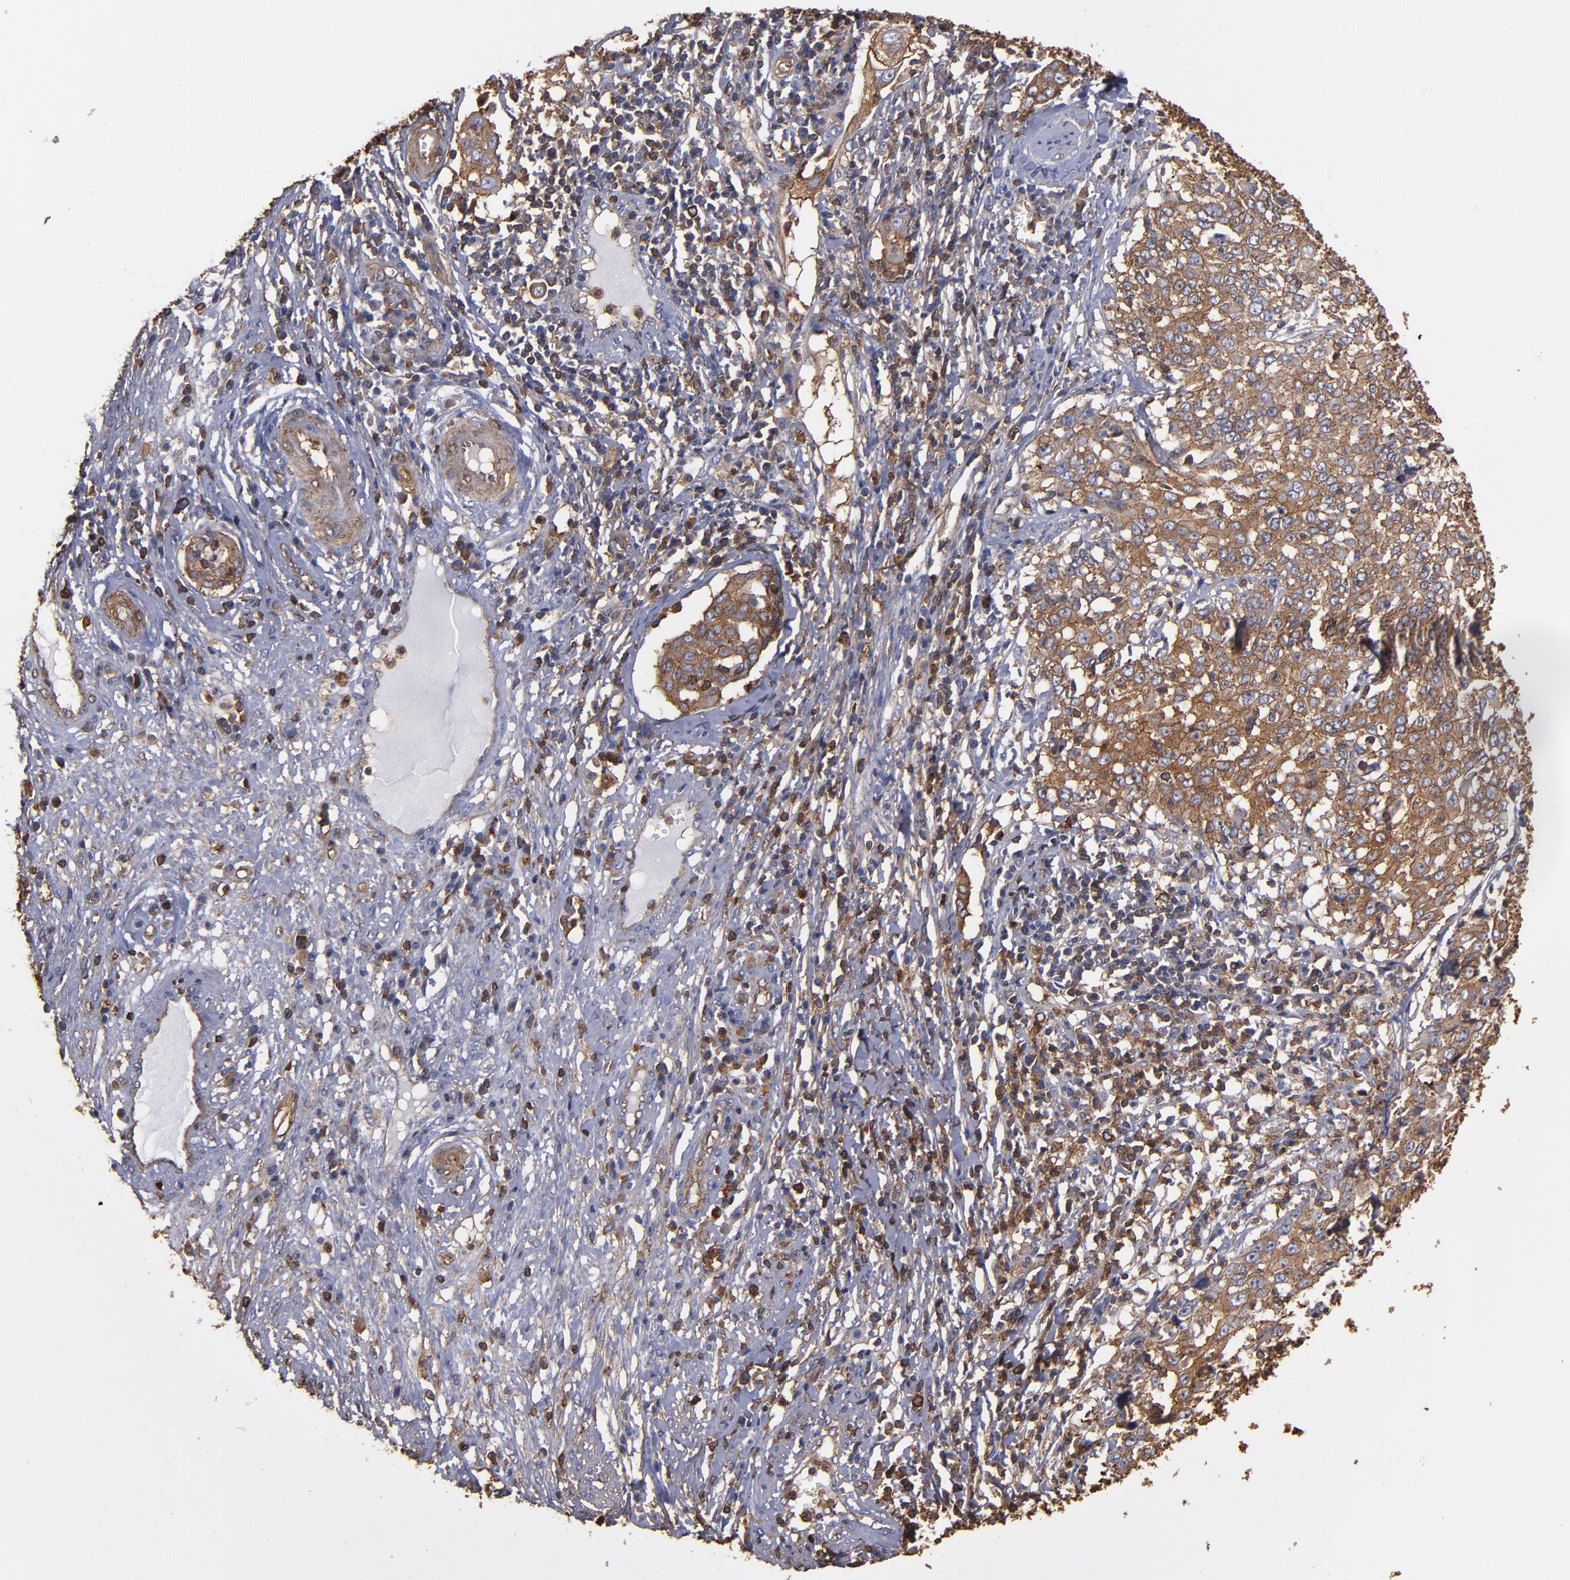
{"staining": {"intensity": "moderate", "quantity": ">75%", "location": "cytoplasmic/membranous"}, "tissue": "cervical cancer", "cell_type": "Tumor cells", "image_type": "cancer", "snomed": [{"axis": "morphology", "description": "Squamous cell carcinoma, NOS"}, {"axis": "topography", "description": "Cervix"}], "caption": "Human cervical cancer stained with a brown dye demonstrates moderate cytoplasmic/membranous positive positivity in approximately >75% of tumor cells.", "gene": "ACTN4", "patient": {"sex": "female", "age": 39}}